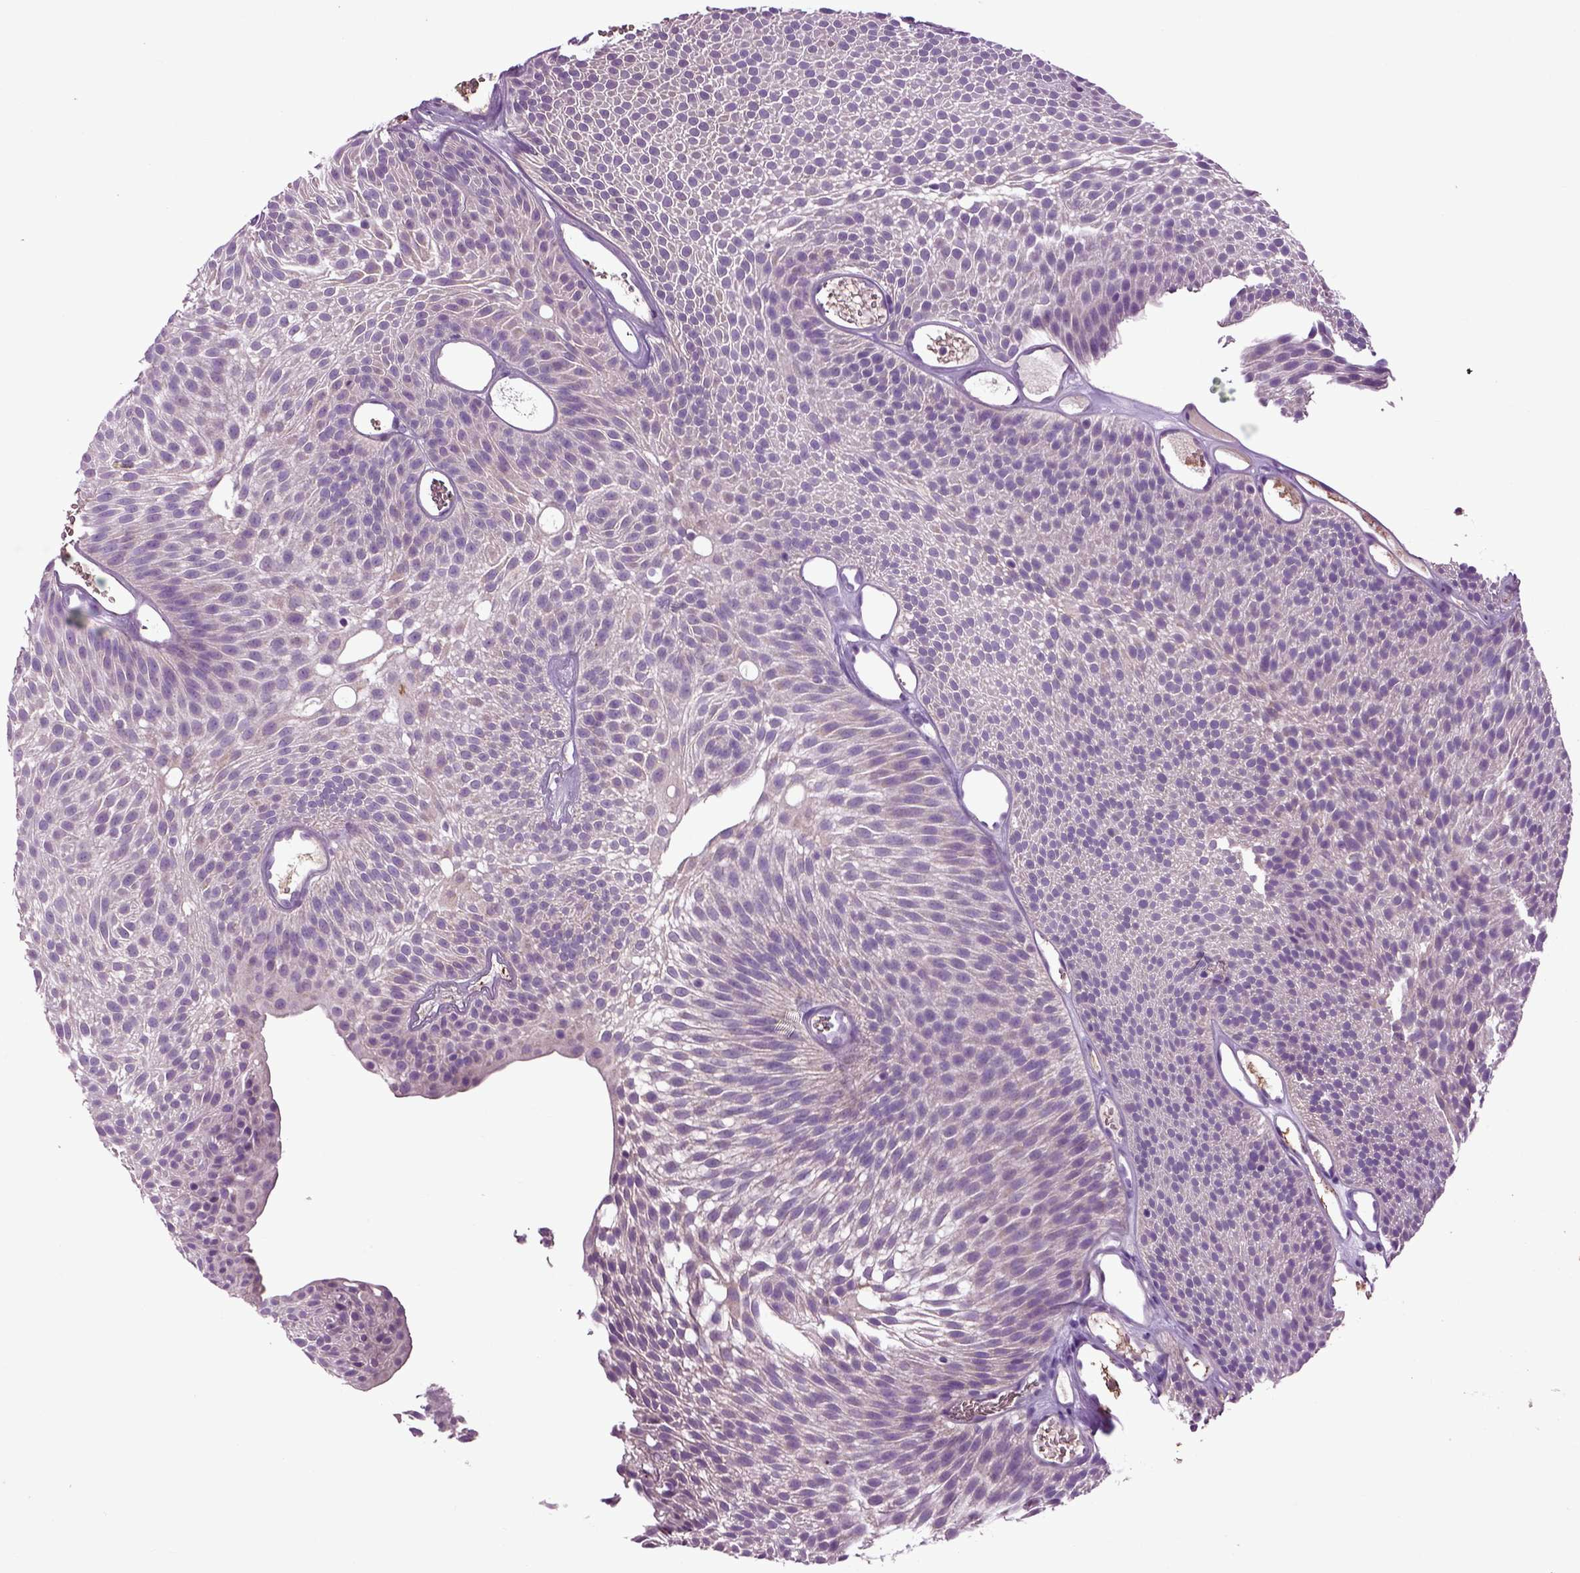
{"staining": {"intensity": "negative", "quantity": "none", "location": "none"}, "tissue": "urothelial cancer", "cell_type": "Tumor cells", "image_type": "cancer", "snomed": [{"axis": "morphology", "description": "Urothelial carcinoma, Low grade"}, {"axis": "topography", "description": "Urinary bladder"}], "caption": "This is an immunohistochemistry (IHC) image of human urothelial carcinoma (low-grade). There is no expression in tumor cells.", "gene": "SPON1", "patient": {"sex": "male", "age": 52}}